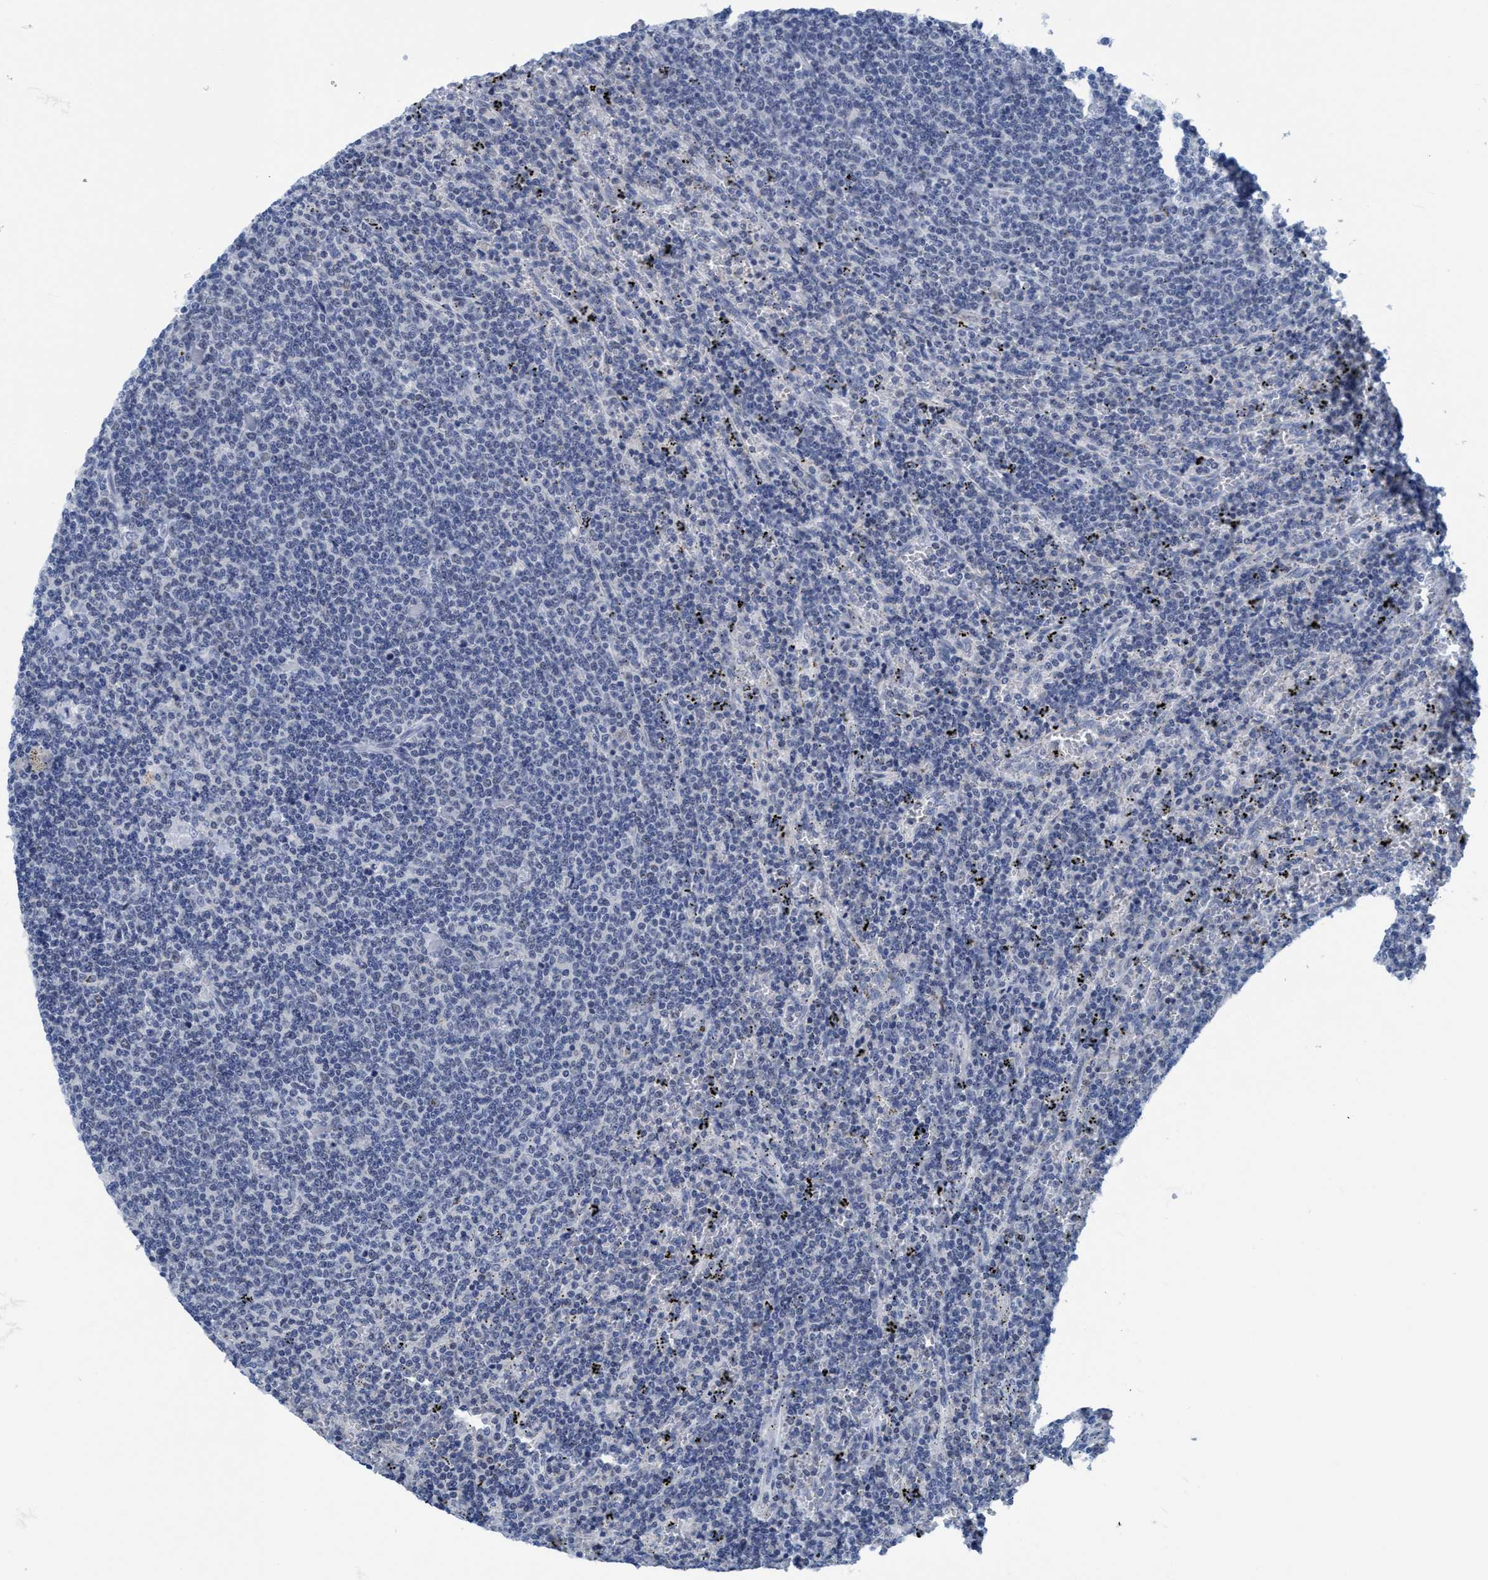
{"staining": {"intensity": "negative", "quantity": "none", "location": "none"}, "tissue": "lymphoma", "cell_type": "Tumor cells", "image_type": "cancer", "snomed": [{"axis": "morphology", "description": "Malignant lymphoma, non-Hodgkin's type, Low grade"}, {"axis": "topography", "description": "Spleen"}], "caption": "Immunohistochemical staining of human lymphoma shows no significant expression in tumor cells. (DAB IHC with hematoxylin counter stain).", "gene": "DNAI1", "patient": {"sex": "female", "age": 50}}